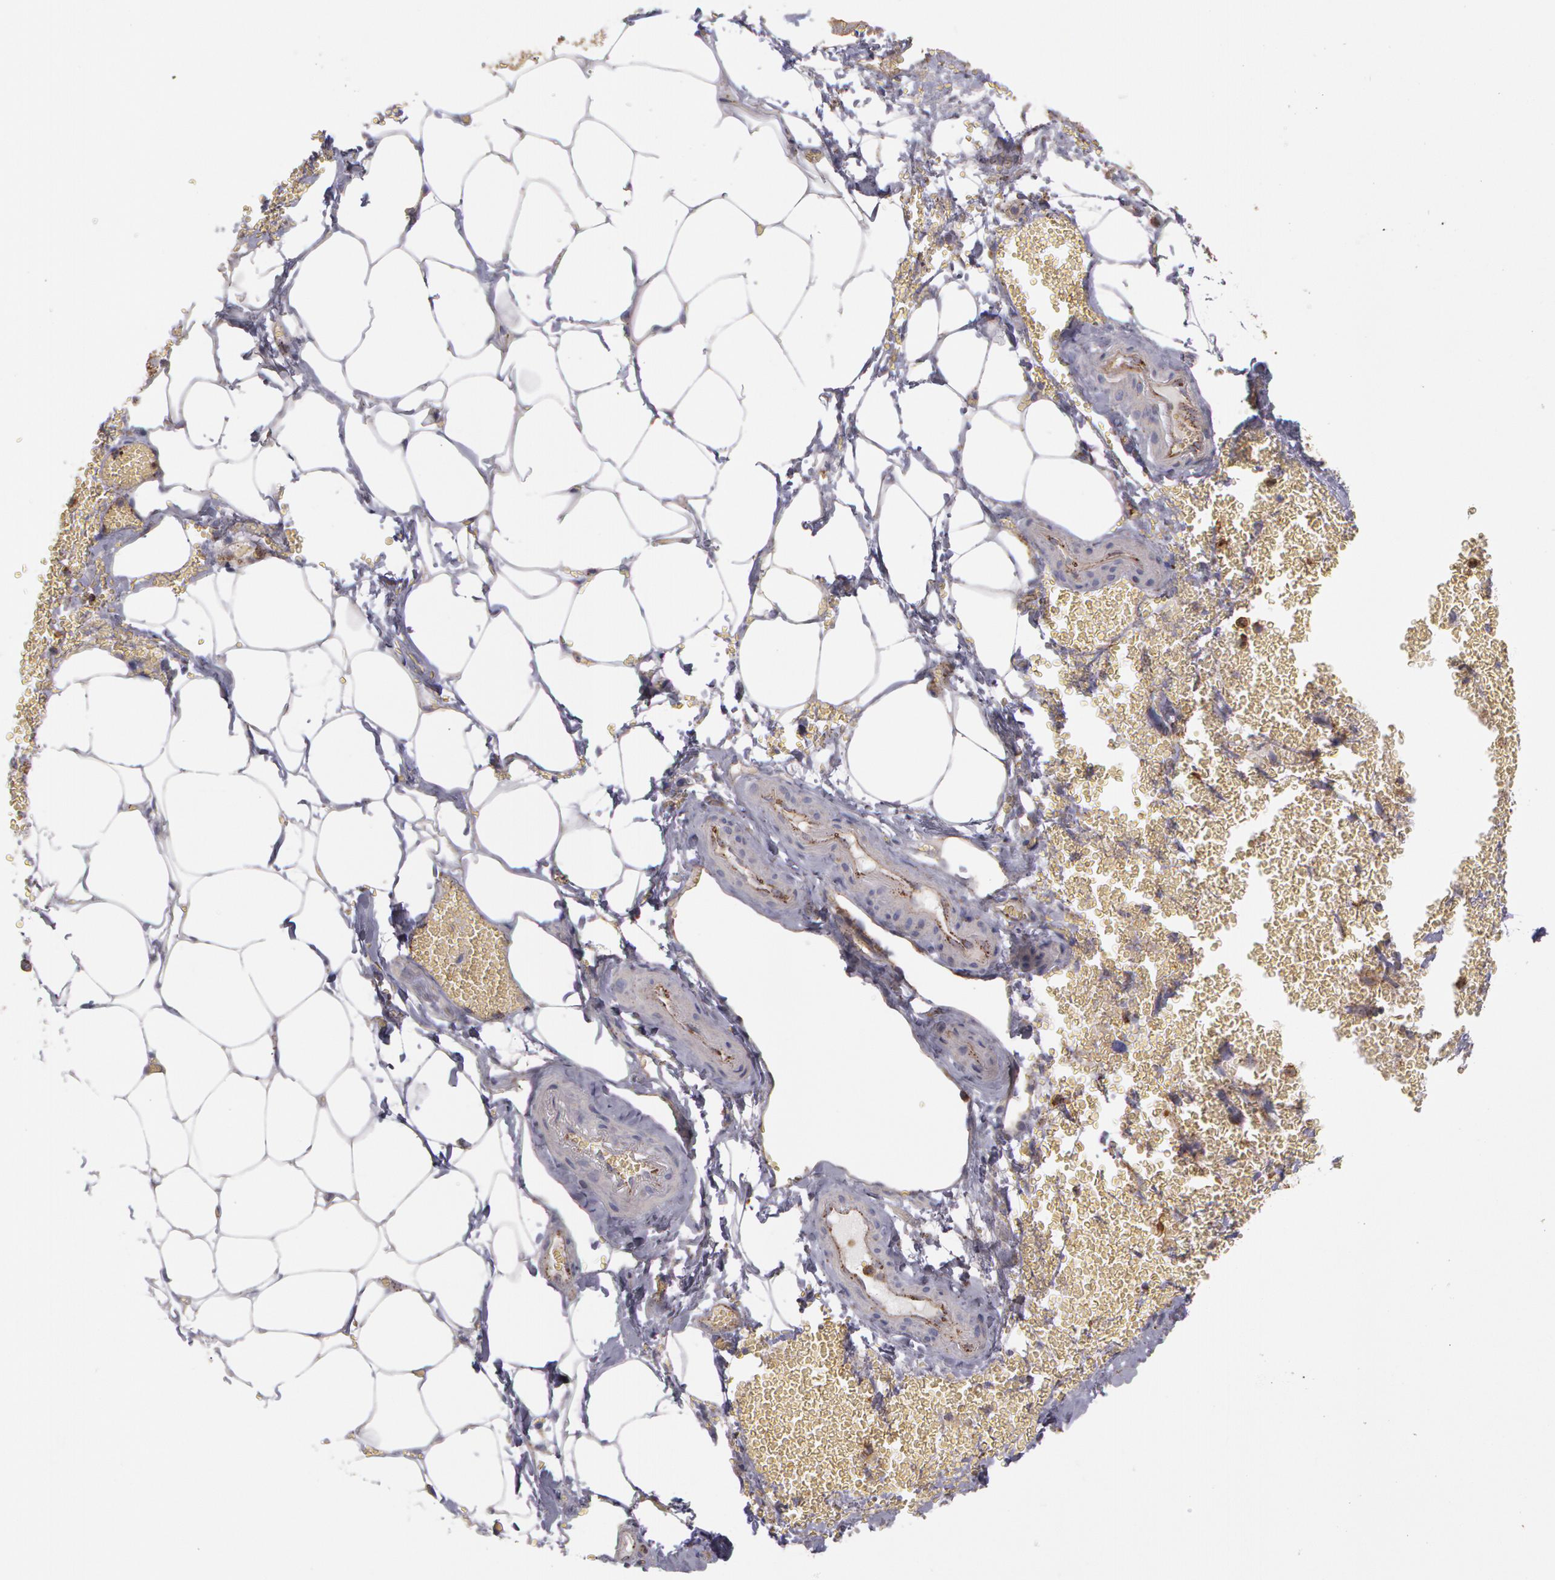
{"staining": {"intensity": "moderate", "quantity": ">75%", "location": "cytoplasmic/membranous"}, "tissue": "adrenal gland", "cell_type": "Glandular cells", "image_type": "normal", "snomed": [{"axis": "morphology", "description": "Normal tissue, NOS"}, {"axis": "topography", "description": "Adrenal gland"}], "caption": "The micrograph shows a brown stain indicating the presence of a protein in the cytoplasmic/membranous of glandular cells in adrenal gland. Immunohistochemistry stains the protein in brown and the nuclei are stained blue.", "gene": "FLOT2", "patient": {"sex": "female", "age": 71}}